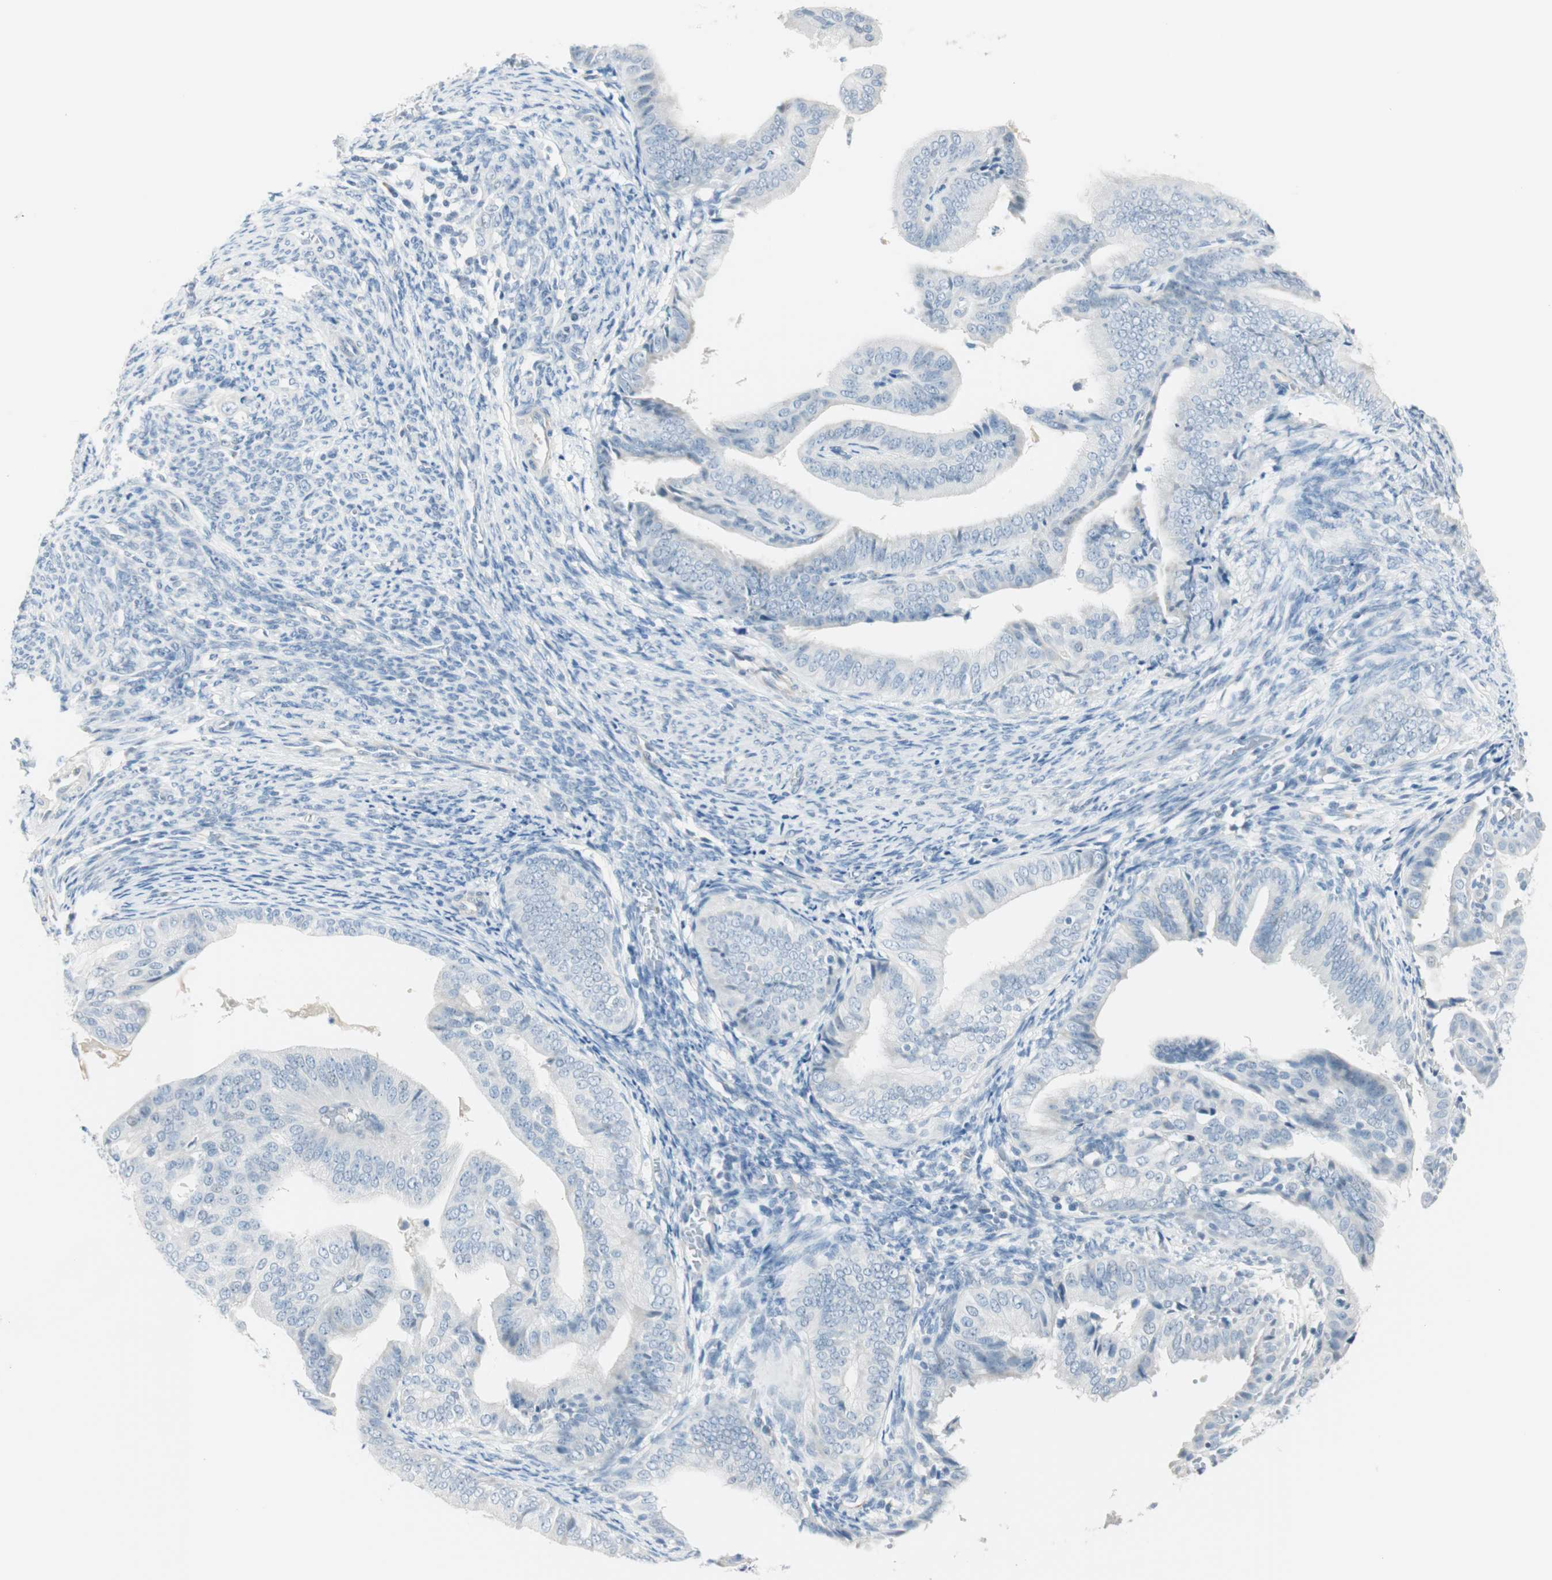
{"staining": {"intensity": "negative", "quantity": "none", "location": "none"}, "tissue": "endometrial cancer", "cell_type": "Tumor cells", "image_type": "cancer", "snomed": [{"axis": "morphology", "description": "Adenocarcinoma, NOS"}, {"axis": "topography", "description": "Endometrium"}], "caption": "Immunohistochemistry (IHC) micrograph of neoplastic tissue: endometrial adenocarcinoma stained with DAB (3,3'-diaminobenzidine) exhibits no significant protein expression in tumor cells. The staining is performed using DAB brown chromogen with nuclei counter-stained in using hematoxylin.", "gene": "MLLT10", "patient": {"sex": "female", "age": 58}}